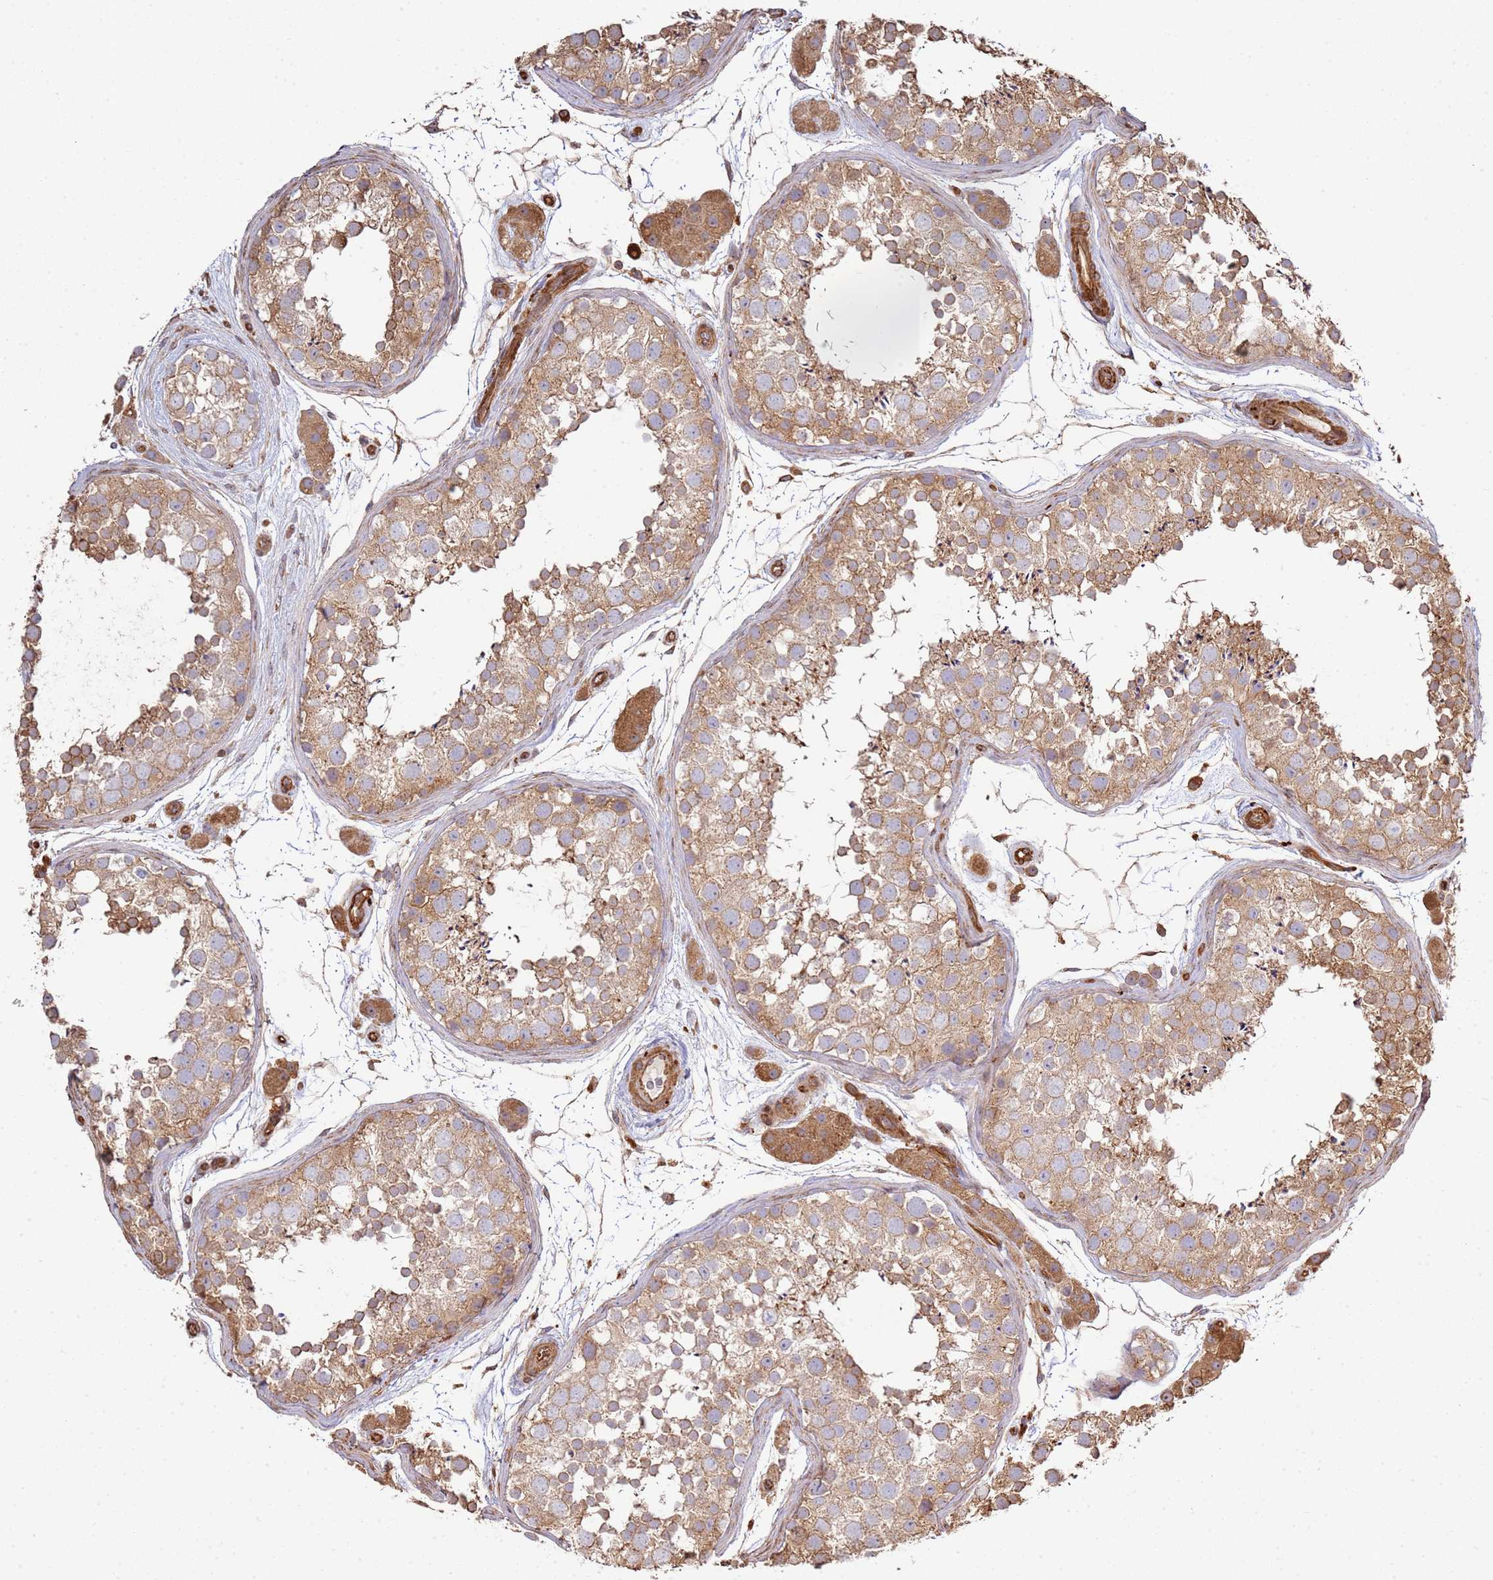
{"staining": {"intensity": "moderate", "quantity": ">75%", "location": "cytoplasmic/membranous"}, "tissue": "testis", "cell_type": "Cells in seminiferous ducts", "image_type": "normal", "snomed": [{"axis": "morphology", "description": "Normal tissue, NOS"}, {"axis": "topography", "description": "Testis"}], "caption": "Unremarkable testis reveals moderate cytoplasmic/membranous positivity in about >75% of cells in seminiferous ducts, visualized by immunohistochemistry. (DAB IHC, brown staining for protein, blue staining for nuclei).", "gene": "NDUFAF4", "patient": {"sex": "male", "age": 41}}